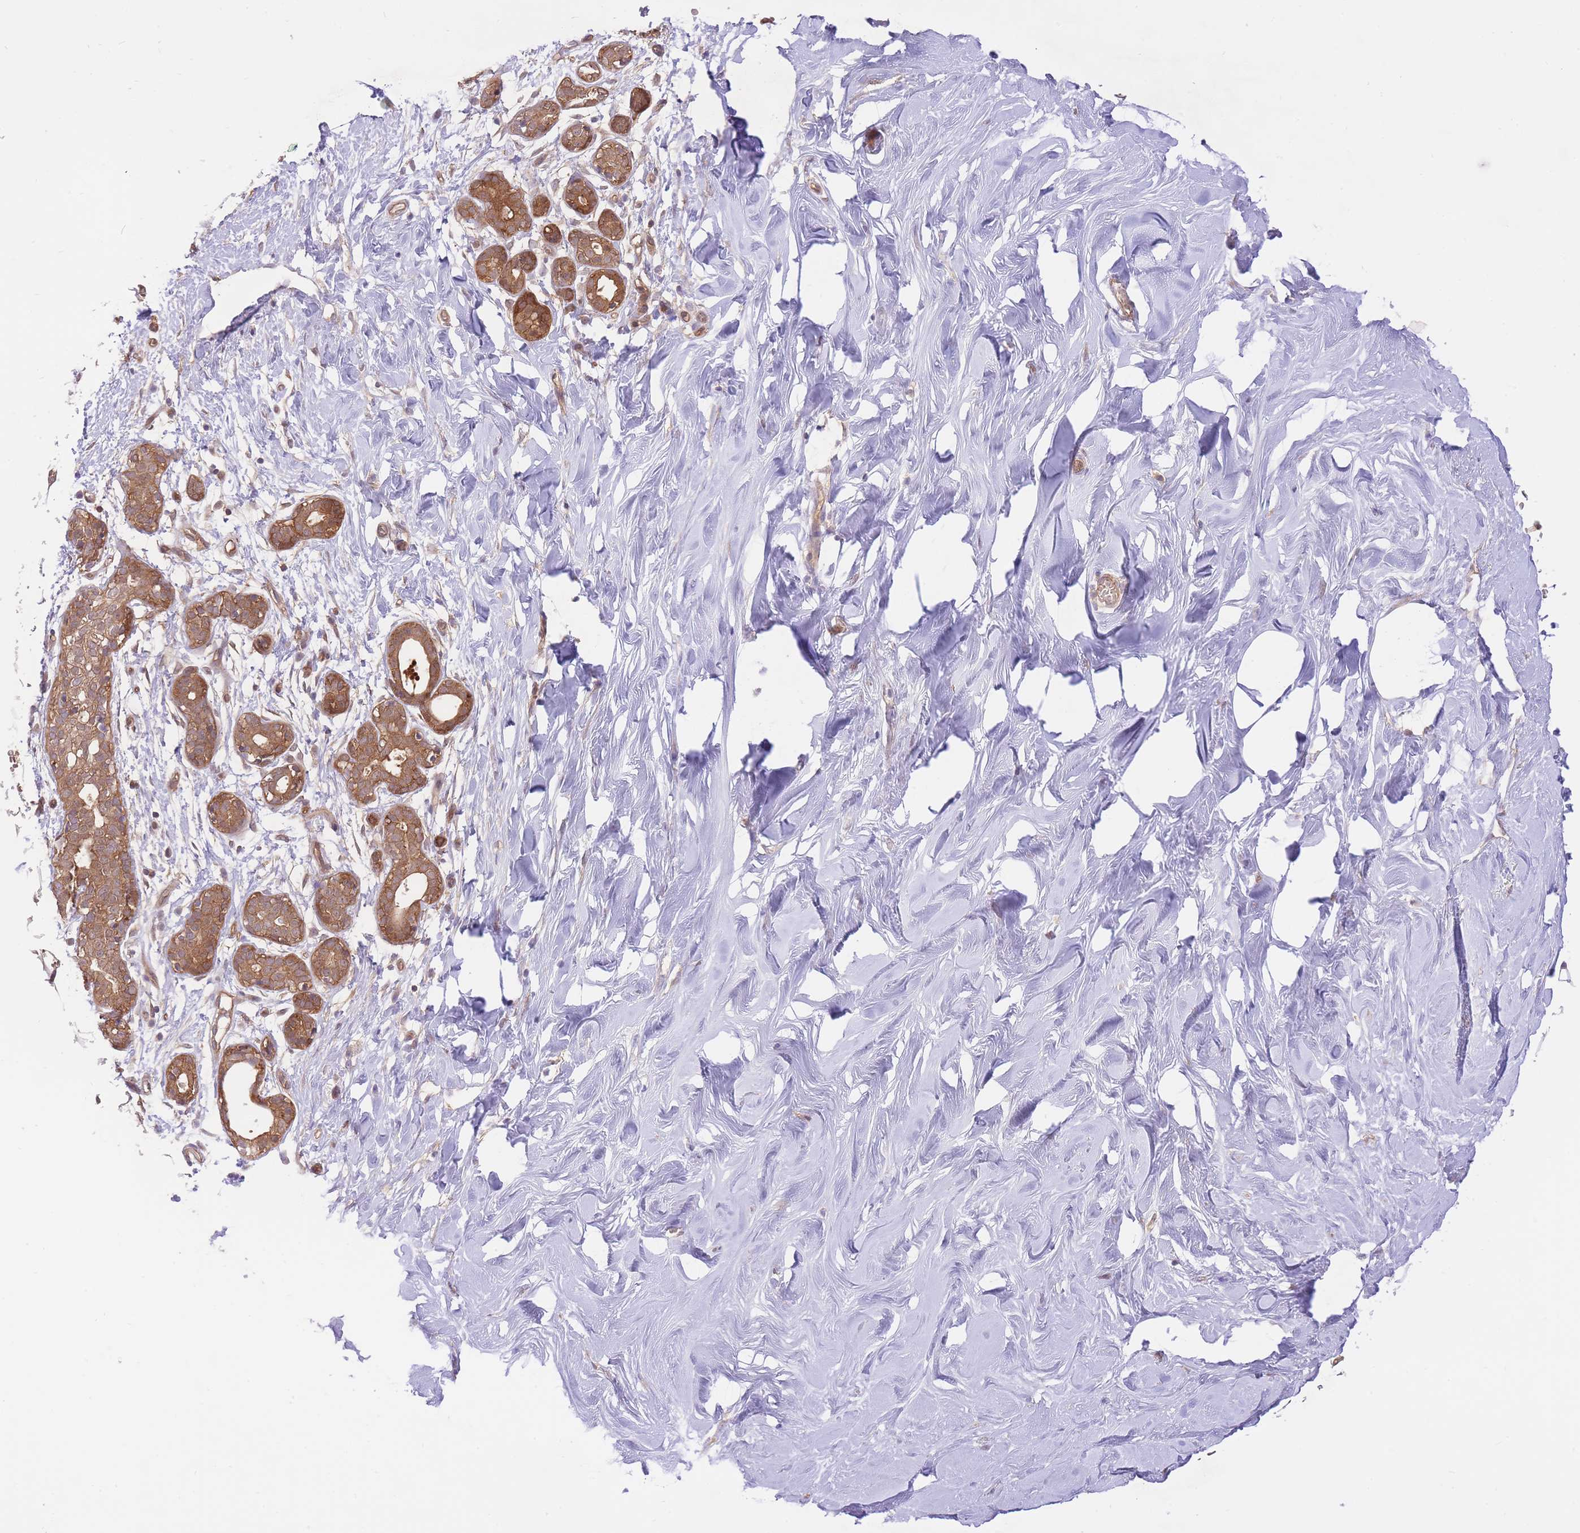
{"staining": {"intensity": "negative", "quantity": "none", "location": "none"}, "tissue": "breast", "cell_type": "Adipocytes", "image_type": "normal", "snomed": [{"axis": "morphology", "description": "Normal tissue, NOS"}, {"axis": "topography", "description": "Breast"}], "caption": "The image demonstrates no staining of adipocytes in benign breast.", "gene": "PREP", "patient": {"sex": "female", "age": 27}}